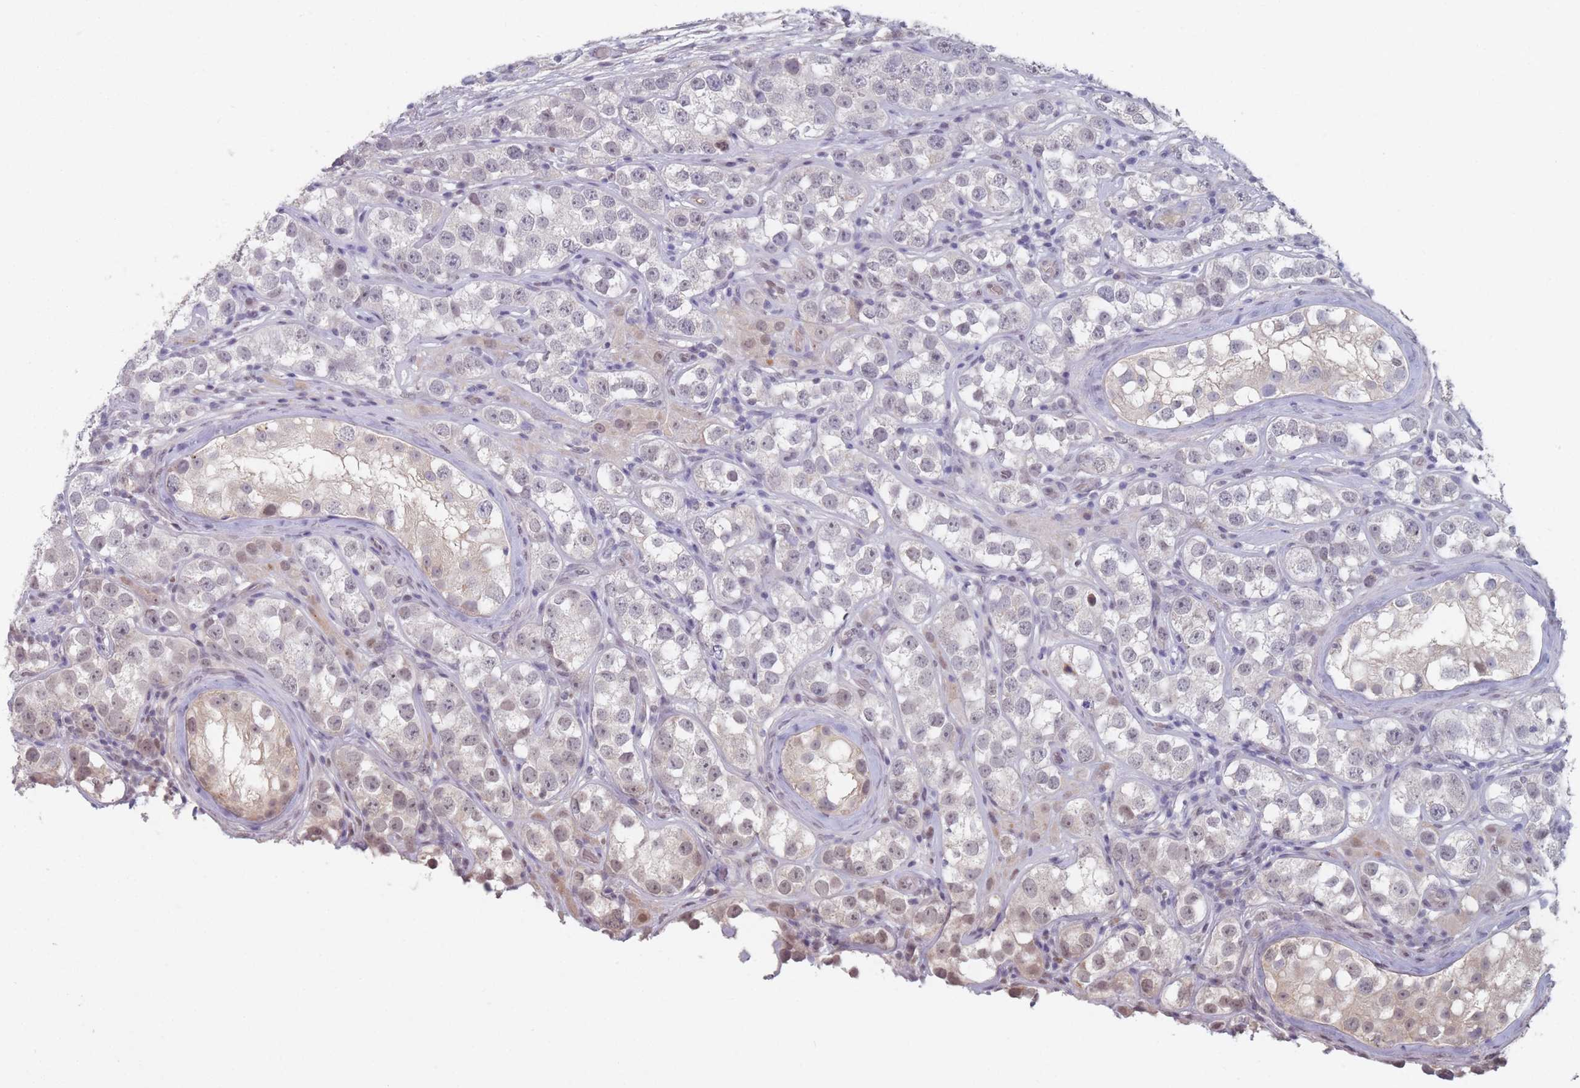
{"staining": {"intensity": "negative", "quantity": "none", "location": "none"}, "tissue": "testis cancer", "cell_type": "Tumor cells", "image_type": "cancer", "snomed": [{"axis": "morphology", "description": "Seminoma, NOS"}, {"axis": "topography", "description": "Testis"}], "caption": "This is an IHC histopathology image of testis cancer. There is no staining in tumor cells.", "gene": "ANKRD10", "patient": {"sex": "male", "age": 28}}